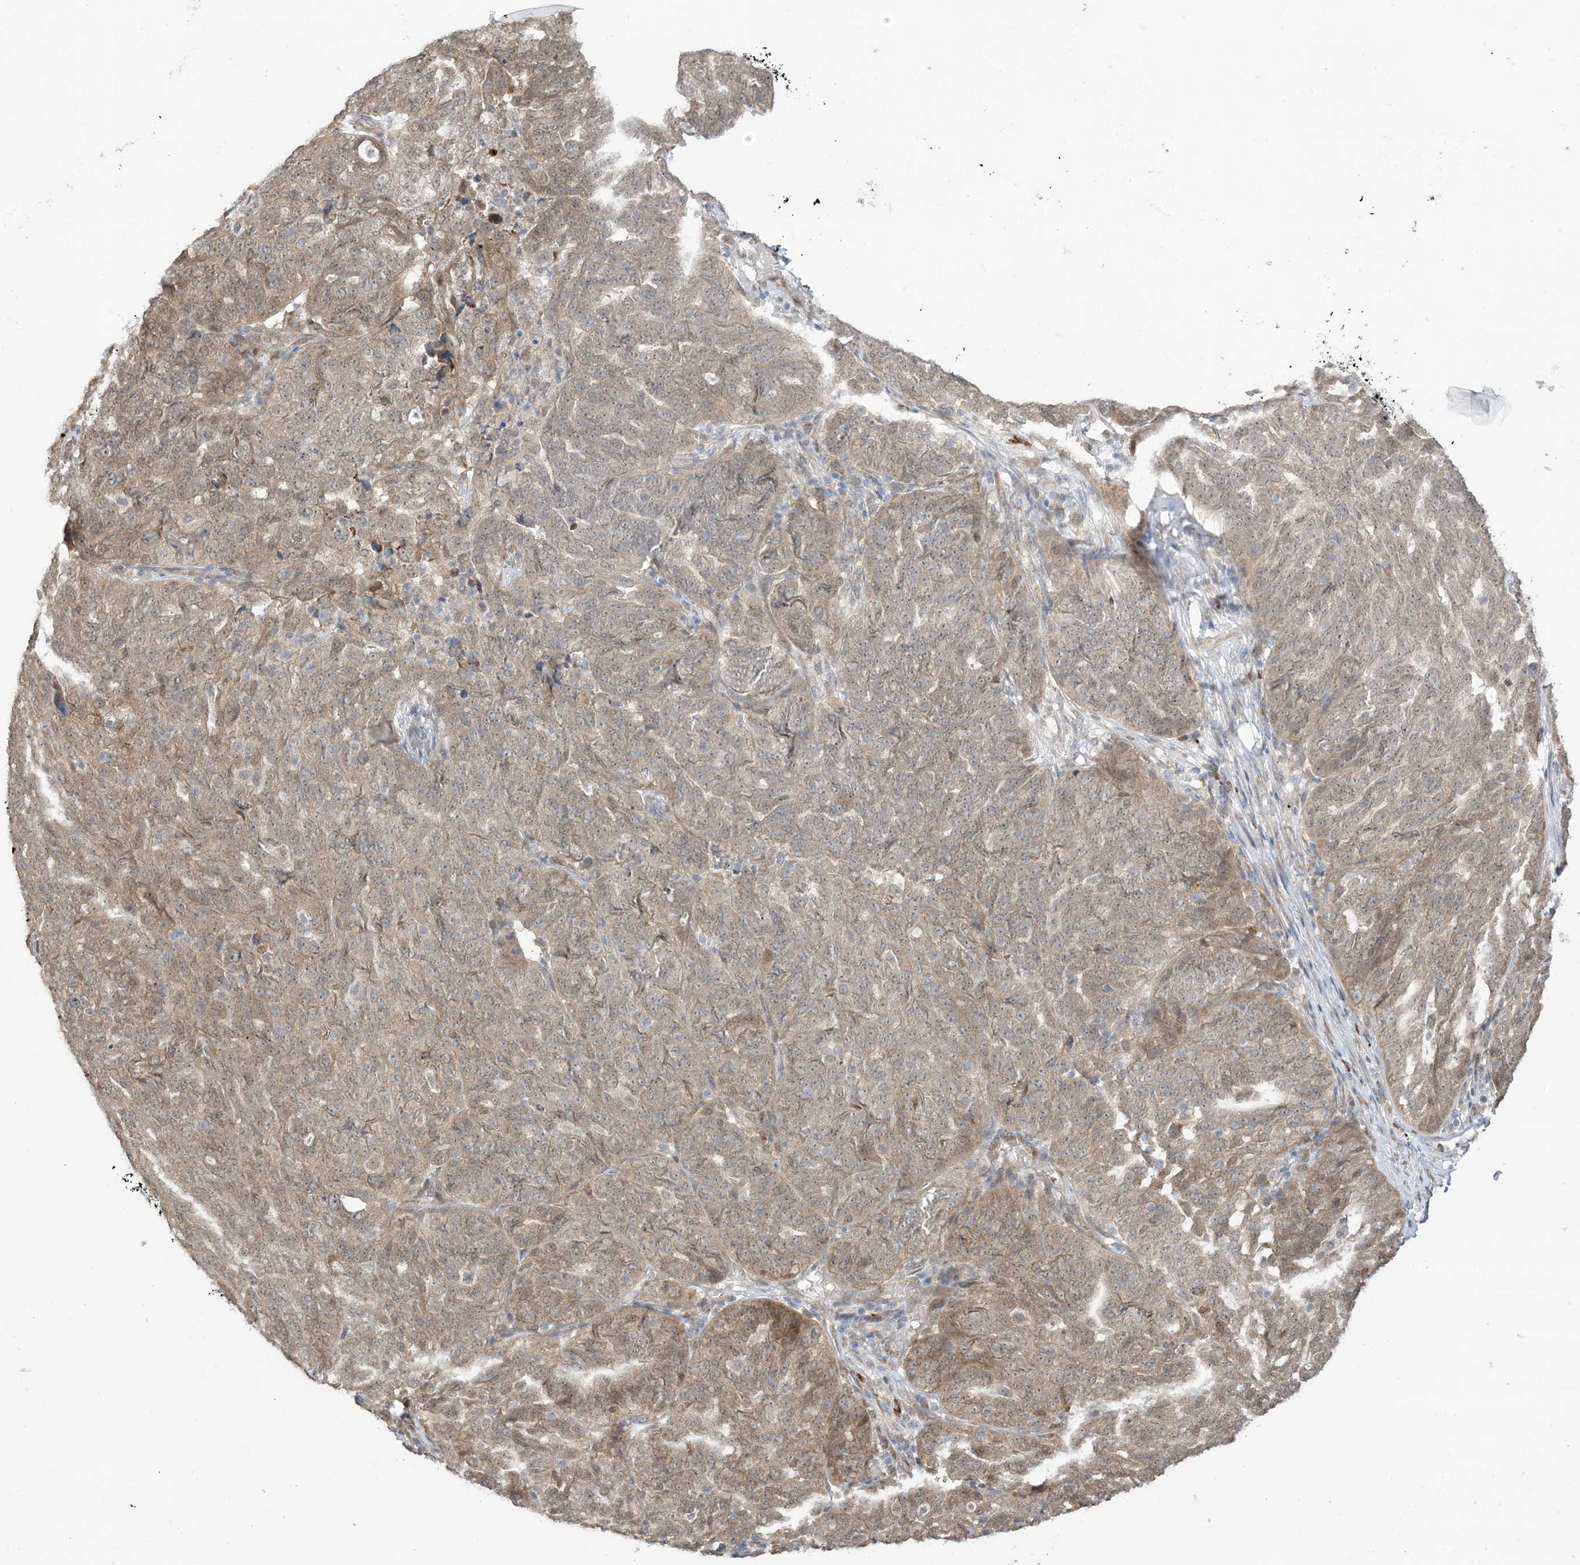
{"staining": {"intensity": "moderate", "quantity": ">75%", "location": "cytoplasmic/membranous,nuclear"}, "tissue": "ovarian cancer", "cell_type": "Tumor cells", "image_type": "cancer", "snomed": [{"axis": "morphology", "description": "Cystadenocarcinoma, serous, NOS"}, {"axis": "topography", "description": "Ovary"}], "caption": "Protein staining by immunohistochemistry shows moderate cytoplasmic/membranous and nuclear staining in about >75% of tumor cells in ovarian cancer (serous cystadenocarcinoma). Ihc stains the protein of interest in brown and the nuclei are stained blue.", "gene": "UBE2E2", "patient": {"sex": "female", "age": 59}}